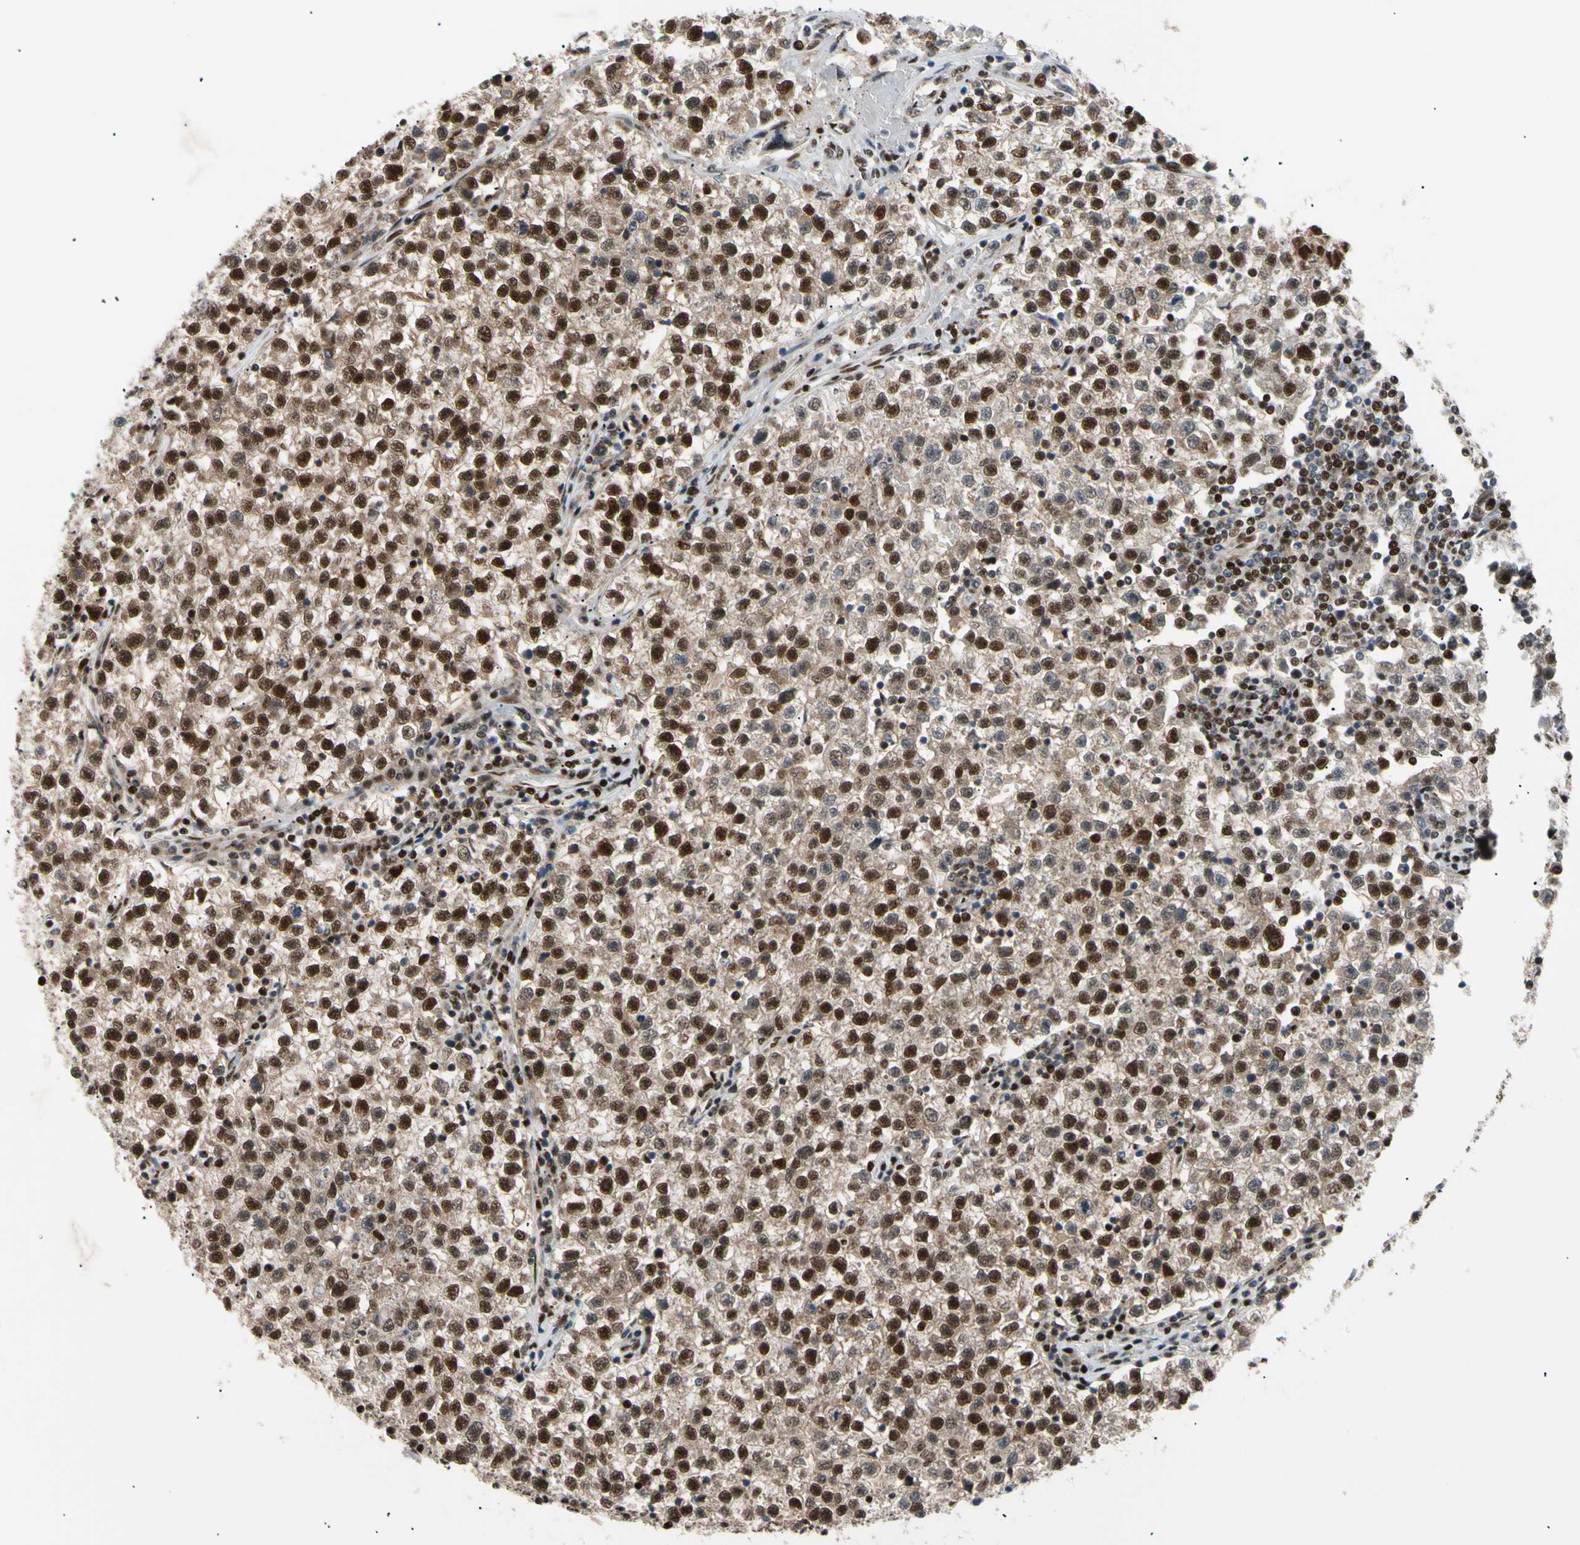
{"staining": {"intensity": "strong", "quantity": ">75%", "location": "nuclear"}, "tissue": "testis cancer", "cell_type": "Tumor cells", "image_type": "cancer", "snomed": [{"axis": "morphology", "description": "Seminoma, NOS"}, {"axis": "topography", "description": "Testis"}], "caption": "This micrograph shows immunohistochemistry staining of human testis cancer (seminoma), with high strong nuclear staining in about >75% of tumor cells.", "gene": "E2F1", "patient": {"sex": "male", "age": 22}}